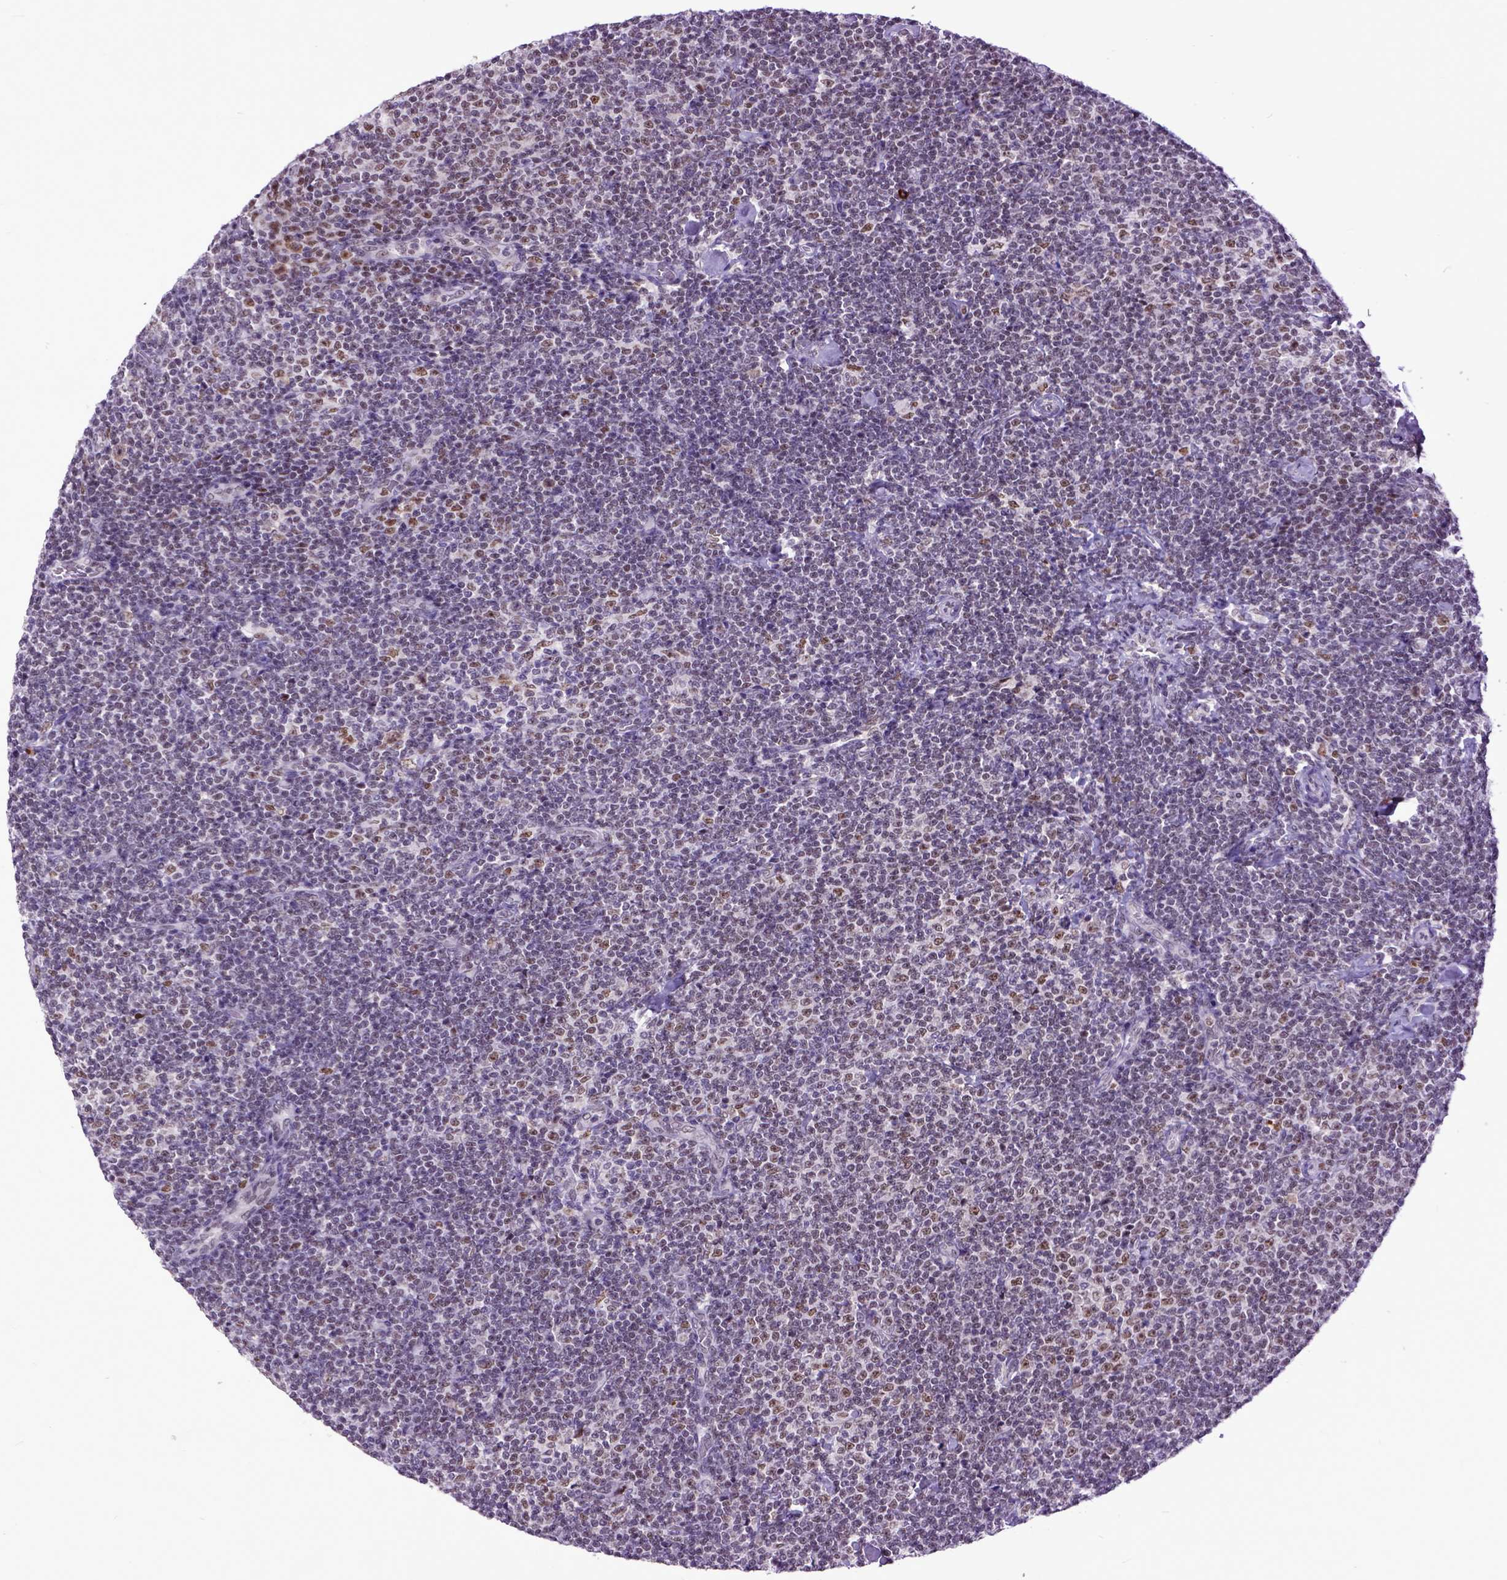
{"staining": {"intensity": "moderate", "quantity": "25%-75%", "location": "nuclear"}, "tissue": "lymphoma", "cell_type": "Tumor cells", "image_type": "cancer", "snomed": [{"axis": "morphology", "description": "Malignant lymphoma, non-Hodgkin's type, Low grade"}, {"axis": "topography", "description": "Lymph node"}], "caption": "Protein expression by immunohistochemistry (IHC) shows moderate nuclear expression in about 25%-75% of tumor cells in lymphoma.", "gene": "RCC2", "patient": {"sex": "male", "age": 81}}